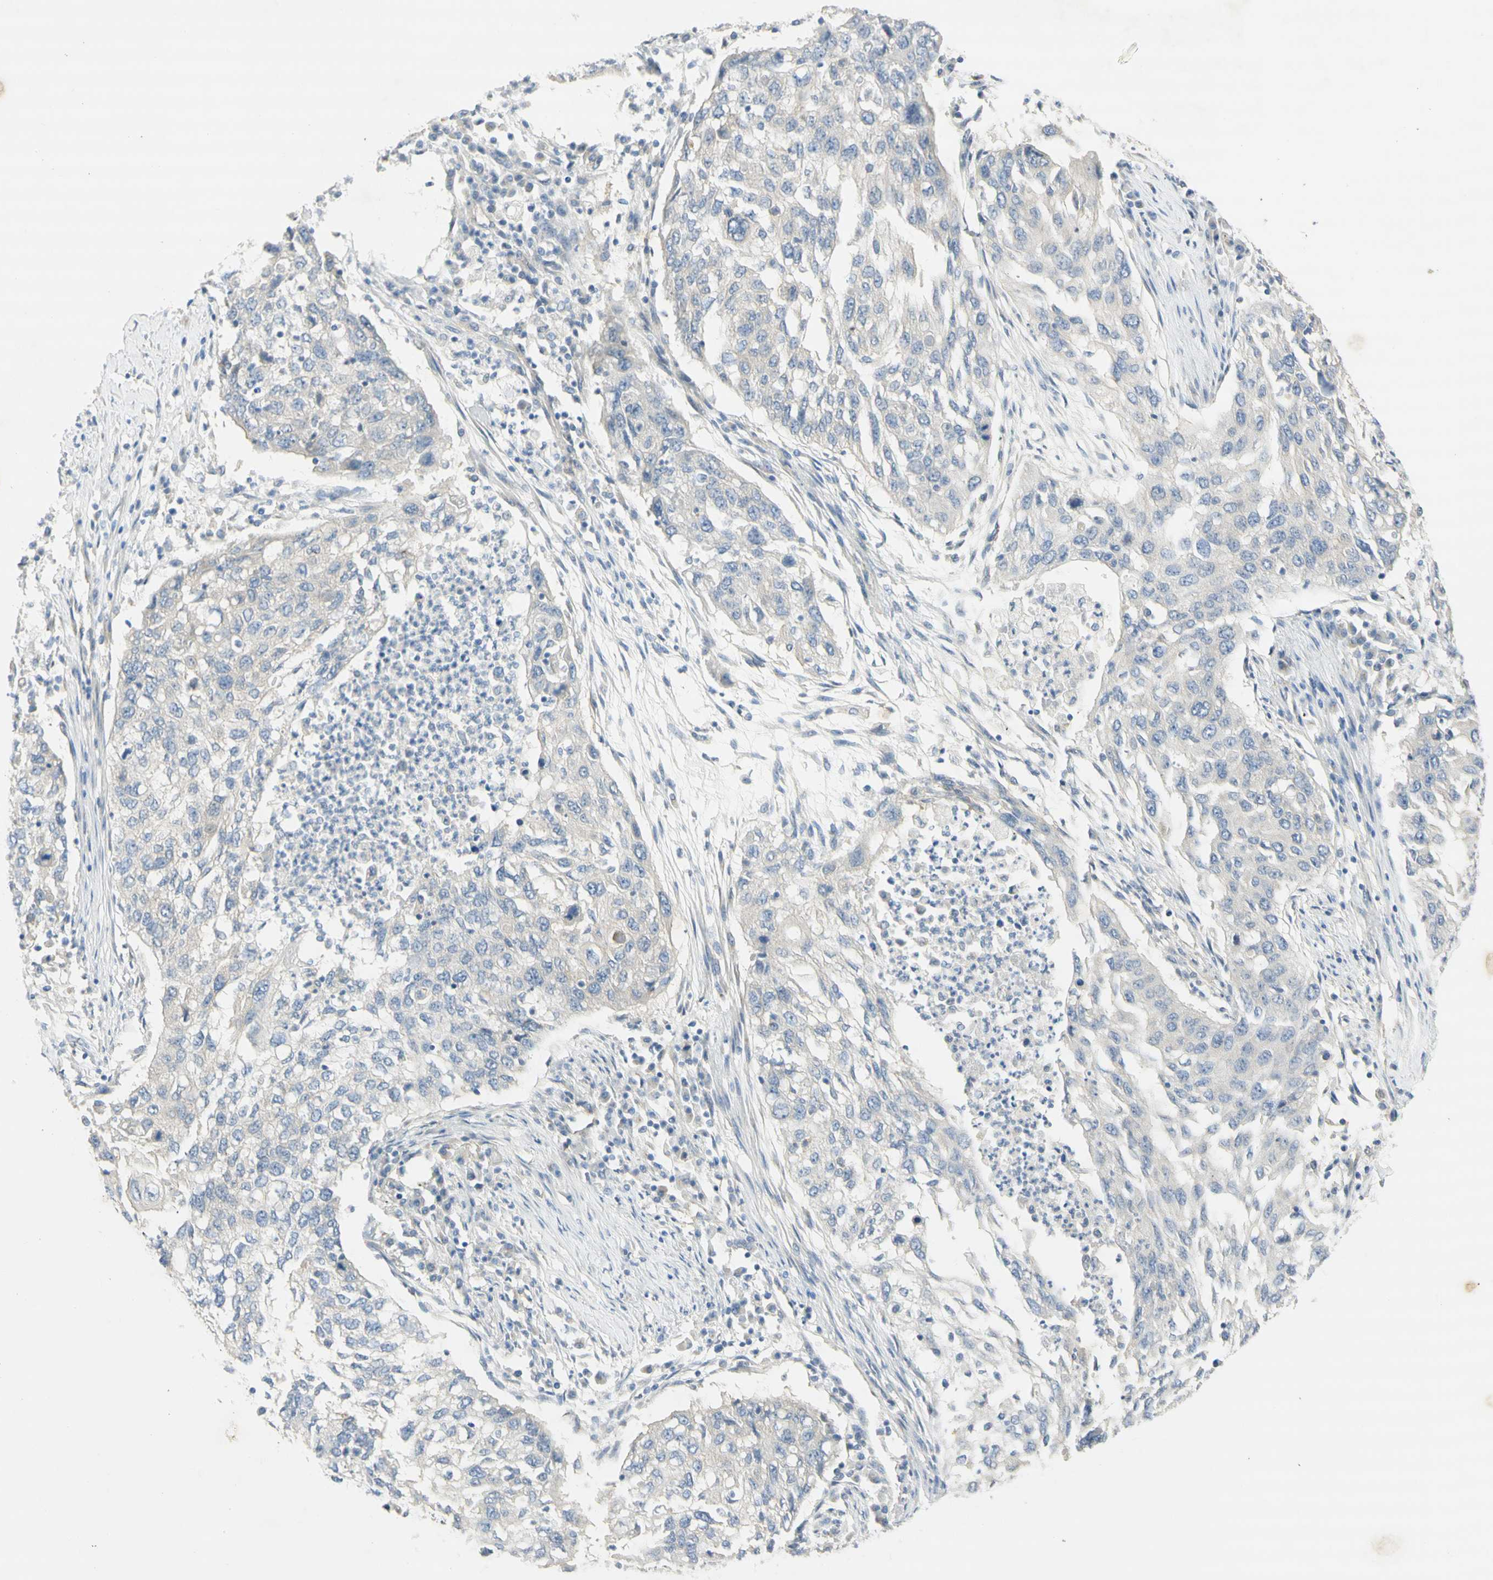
{"staining": {"intensity": "negative", "quantity": "none", "location": "none"}, "tissue": "lung cancer", "cell_type": "Tumor cells", "image_type": "cancer", "snomed": [{"axis": "morphology", "description": "Squamous cell carcinoma, NOS"}, {"axis": "topography", "description": "Lung"}], "caption": "The IHC photomicrograph has no significant staining in tumor cells of squamous cell carcinoma (lung) tissue.", "gene": "DYNC1H1", "patient": {"sex": "female", "age": 63}}